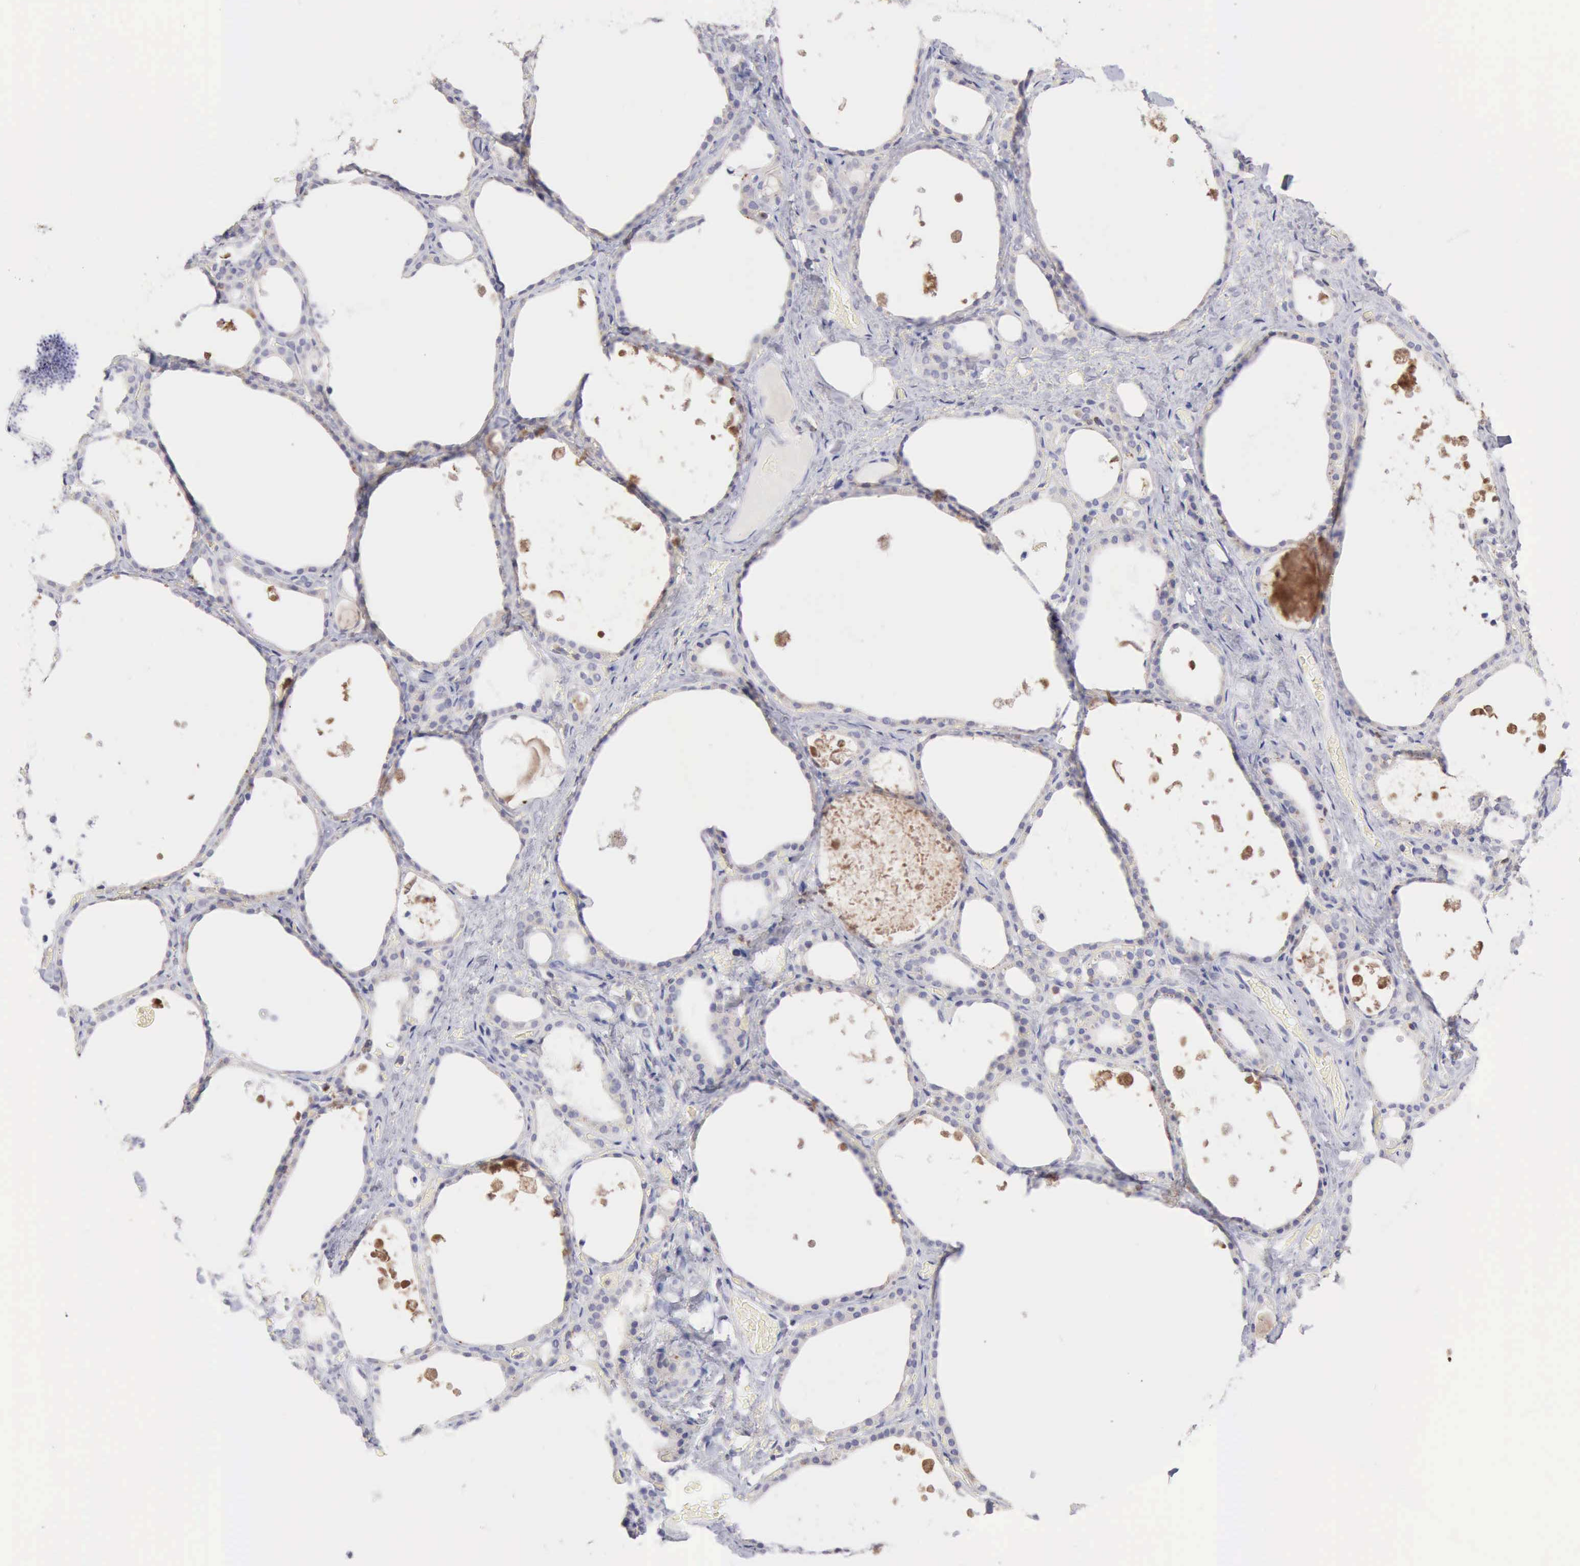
{"staining": {"intensity": "negative", "quantity": "none", "location": "none"}, "tissue": "thyroid gland", "cell_type": "Glandular cells", "image_type": "normal", "snomed": [{"axis": "morphology", "description": "Normal tissue, NOS"}, {"axis": "topography", "description": "Thyroid gland"}], "caption": "Protein analysis of benign thyroid gland demonstrates no significant staining in glandular cells. Nuclei are stained in blue.", "gene": "SASH3", "patient": {"sex": "male", "age": 61}}